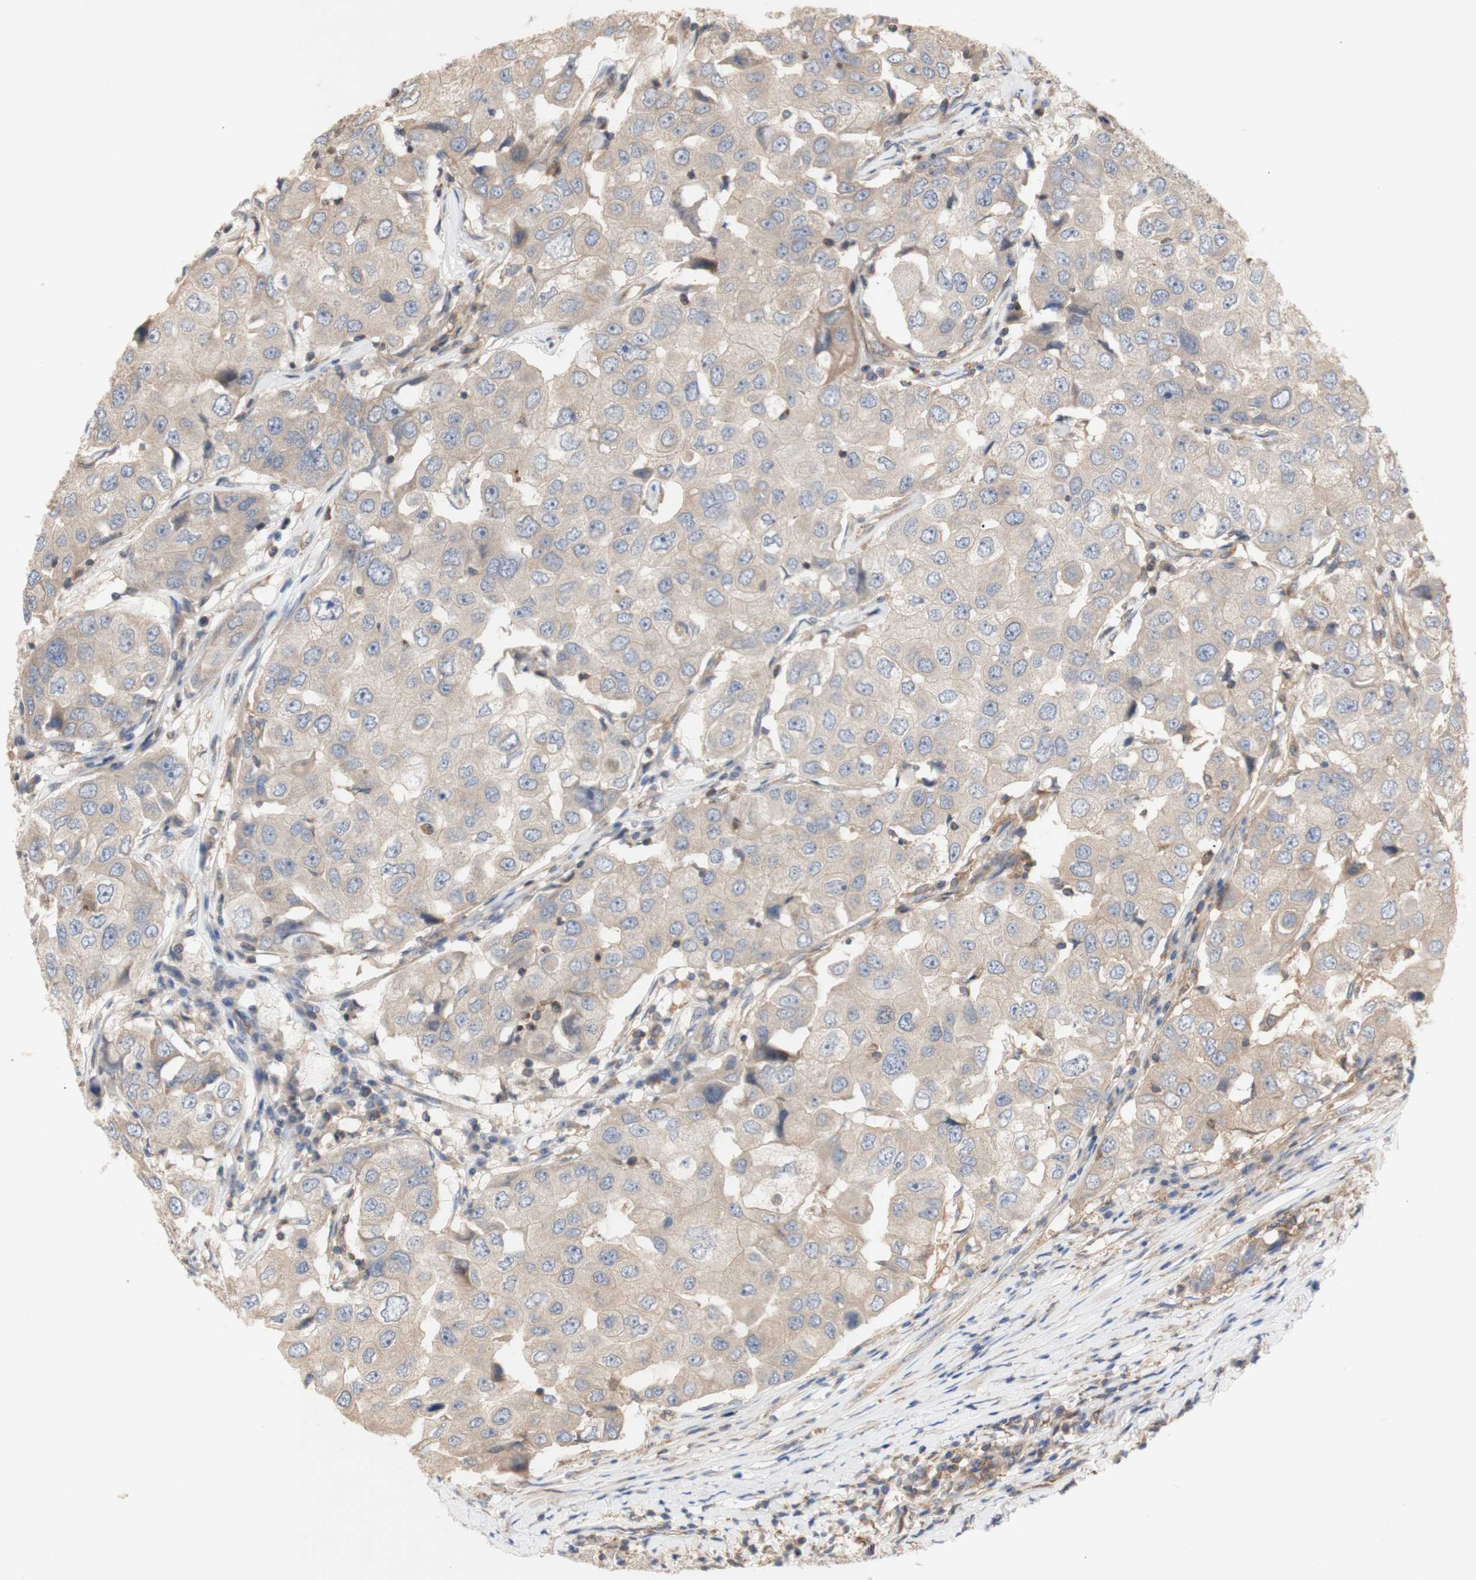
{"staining": {"intensity": "weak", "quantity": ">75%", "location": "cytoplasmic/membranous"}, "tissue": "breast cancer", "cell_type": "Tumor cells", "image_type": "cancer", "snomed": [{"axis": "morphology", "description": "Duct carcinoma"}, {"axis": "topography", "description": "Breast"}], "caption": "A brown stain labels weak cytoplasmic/membranous expression of a protein in breast invasive ductal carcinoma tumor cells.", "gene": "IKBKG", "patient": {"sex": "female", "age": 27}}